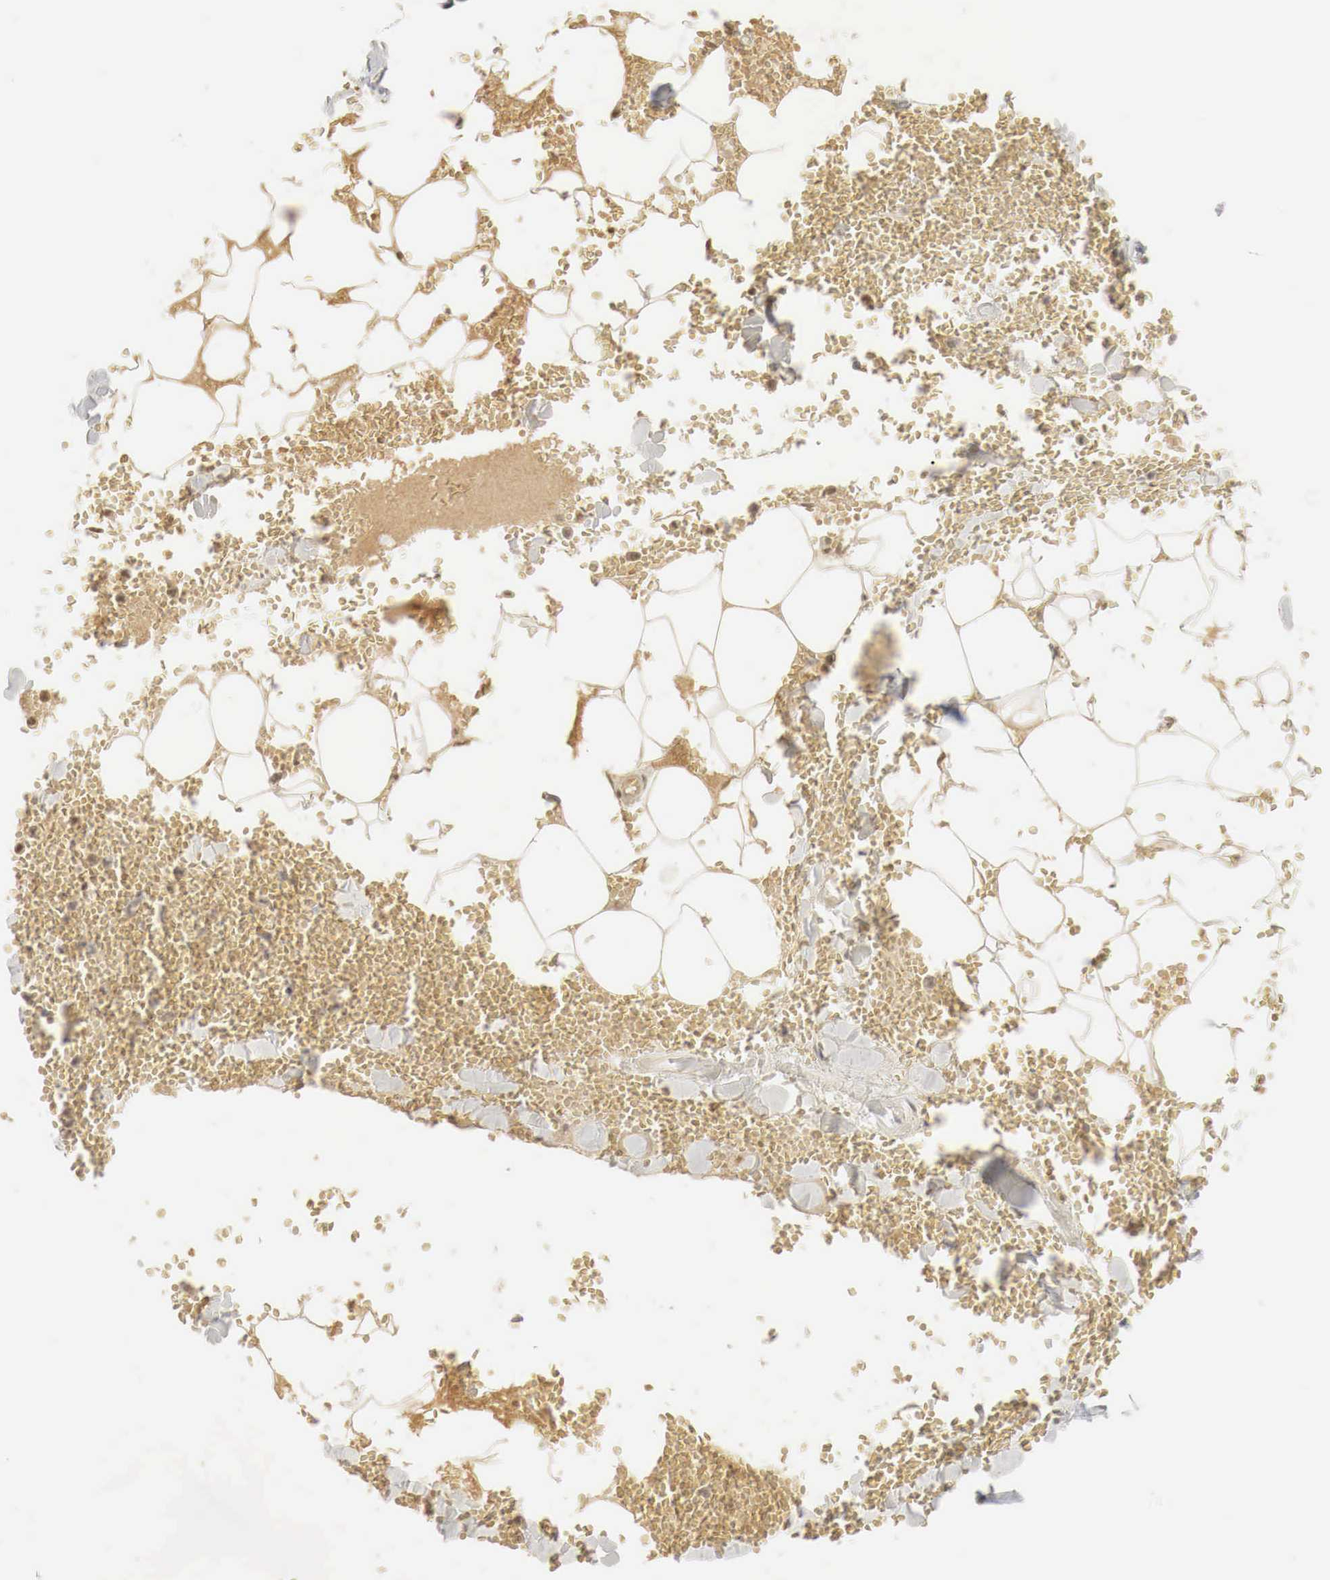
{"staining": {"intensity": "moderate", "quantity": ">75%", "location": "cytoplasmic/membranous"}, "tissue": "adipose tissue", "cell_type": "Adipocytes", "image_type": "normal", "snomed": [{"axis": "morphology", "description": "Normal tissue, NOS"}, {"axis": "morphology", "description": "Inflammation, NOS"}, {"axis": "topography", "description": "Lymph node"}, {"axis": "topography", "description": "Peripheral nerve tissue"}], "caption": "Immunohistochemical staining of normal adipose tissue demonstrates >75% levels of moderate cytoplasmic/membranous protein expression in about >75% of adipocytes.", "gene": "ERBB4", "patient": {"sex": "male", "age": 52}}